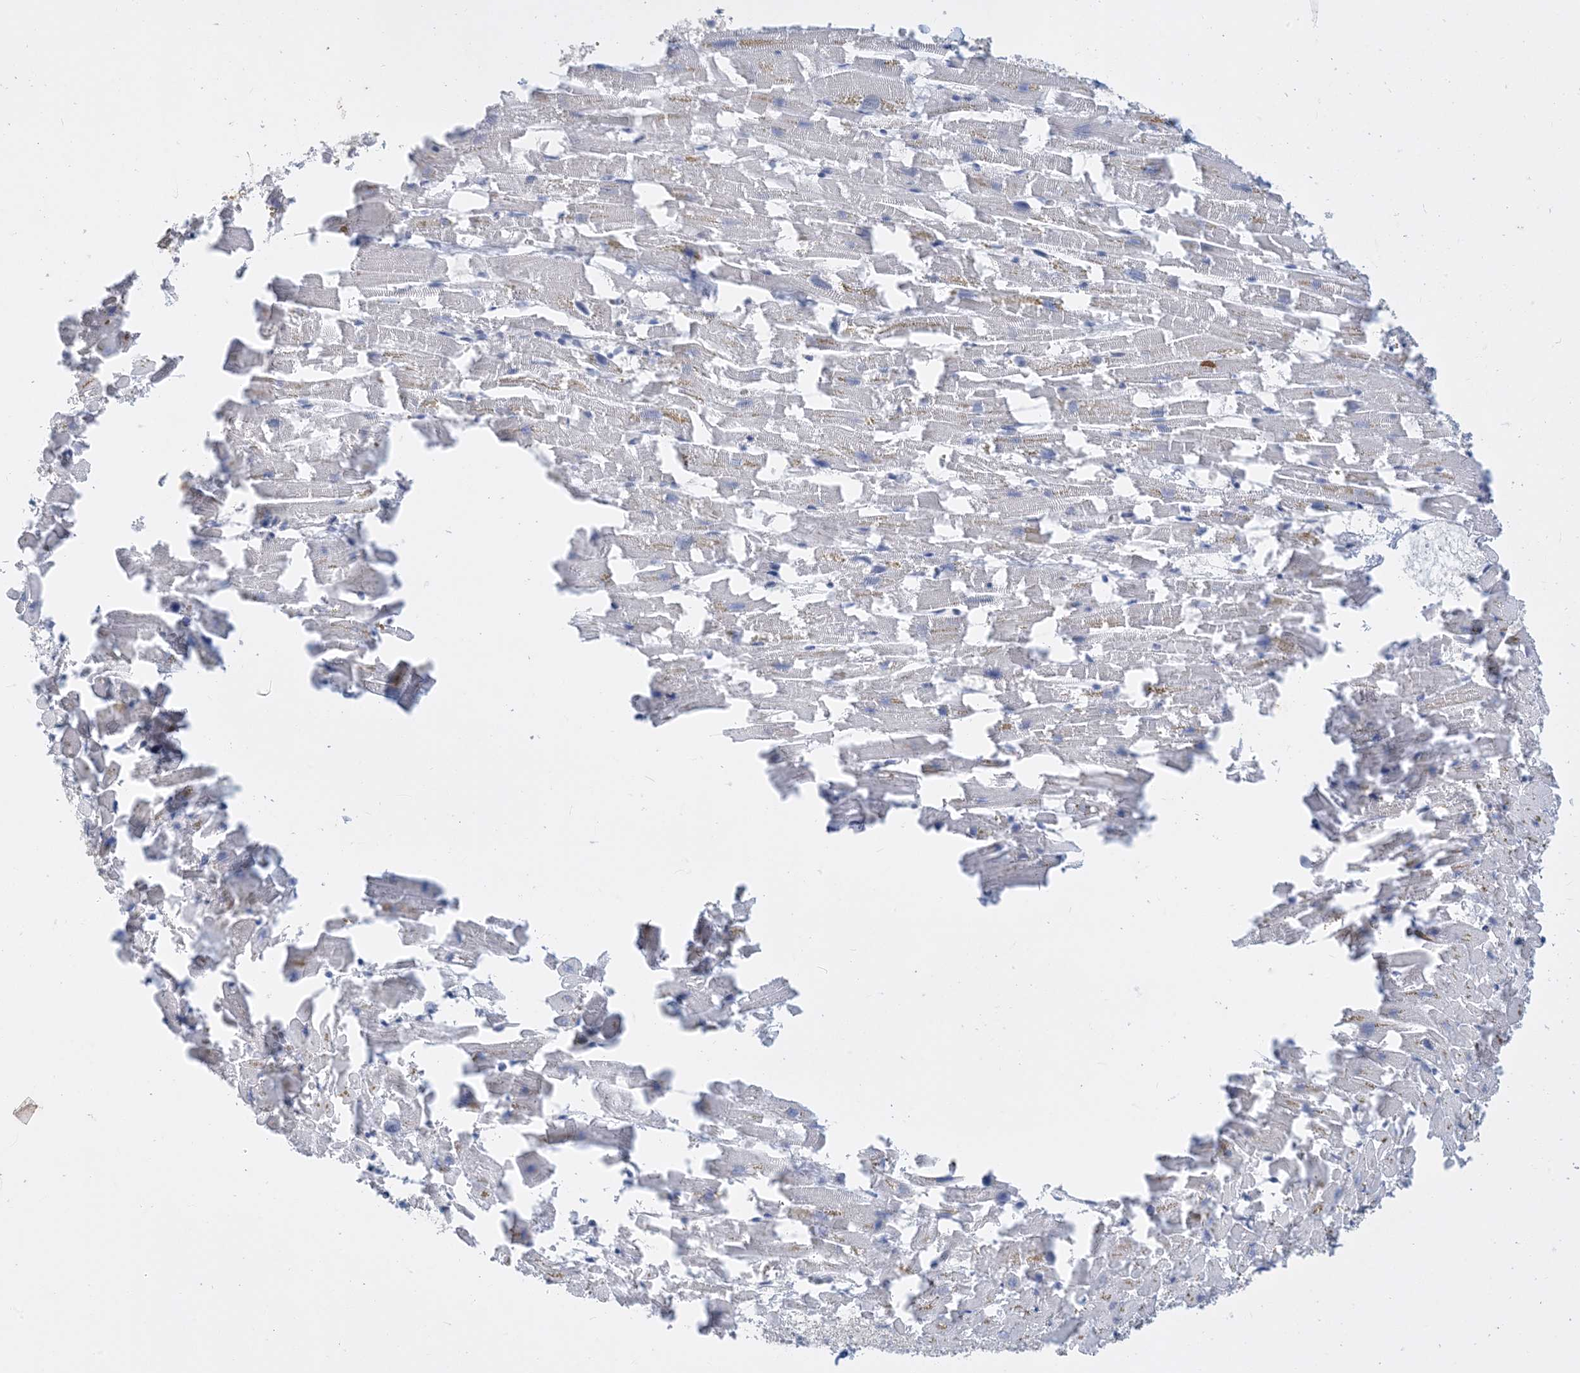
{"staining": {"intensity": "negative", "quantity": "none", "location": "none"}, "tissue": "heart muscle", "cell_type": "Cardiomyocytes", "image_type": "normal", "snomed": [{"axis": "morphology", "description": "Normal tissue, NOS"}, {"axis": "topography", "description": "Heart"}], "caption": "Immunohistochemistry histopathology image of benign heart muscle: heart muscle stained with DAB (3,3'-diaminobenzidine) exhibits no significant protein positivity in cardiomyocytes.", "gene": "KPRP", "patient": {"sex": "female", "age": 64}}